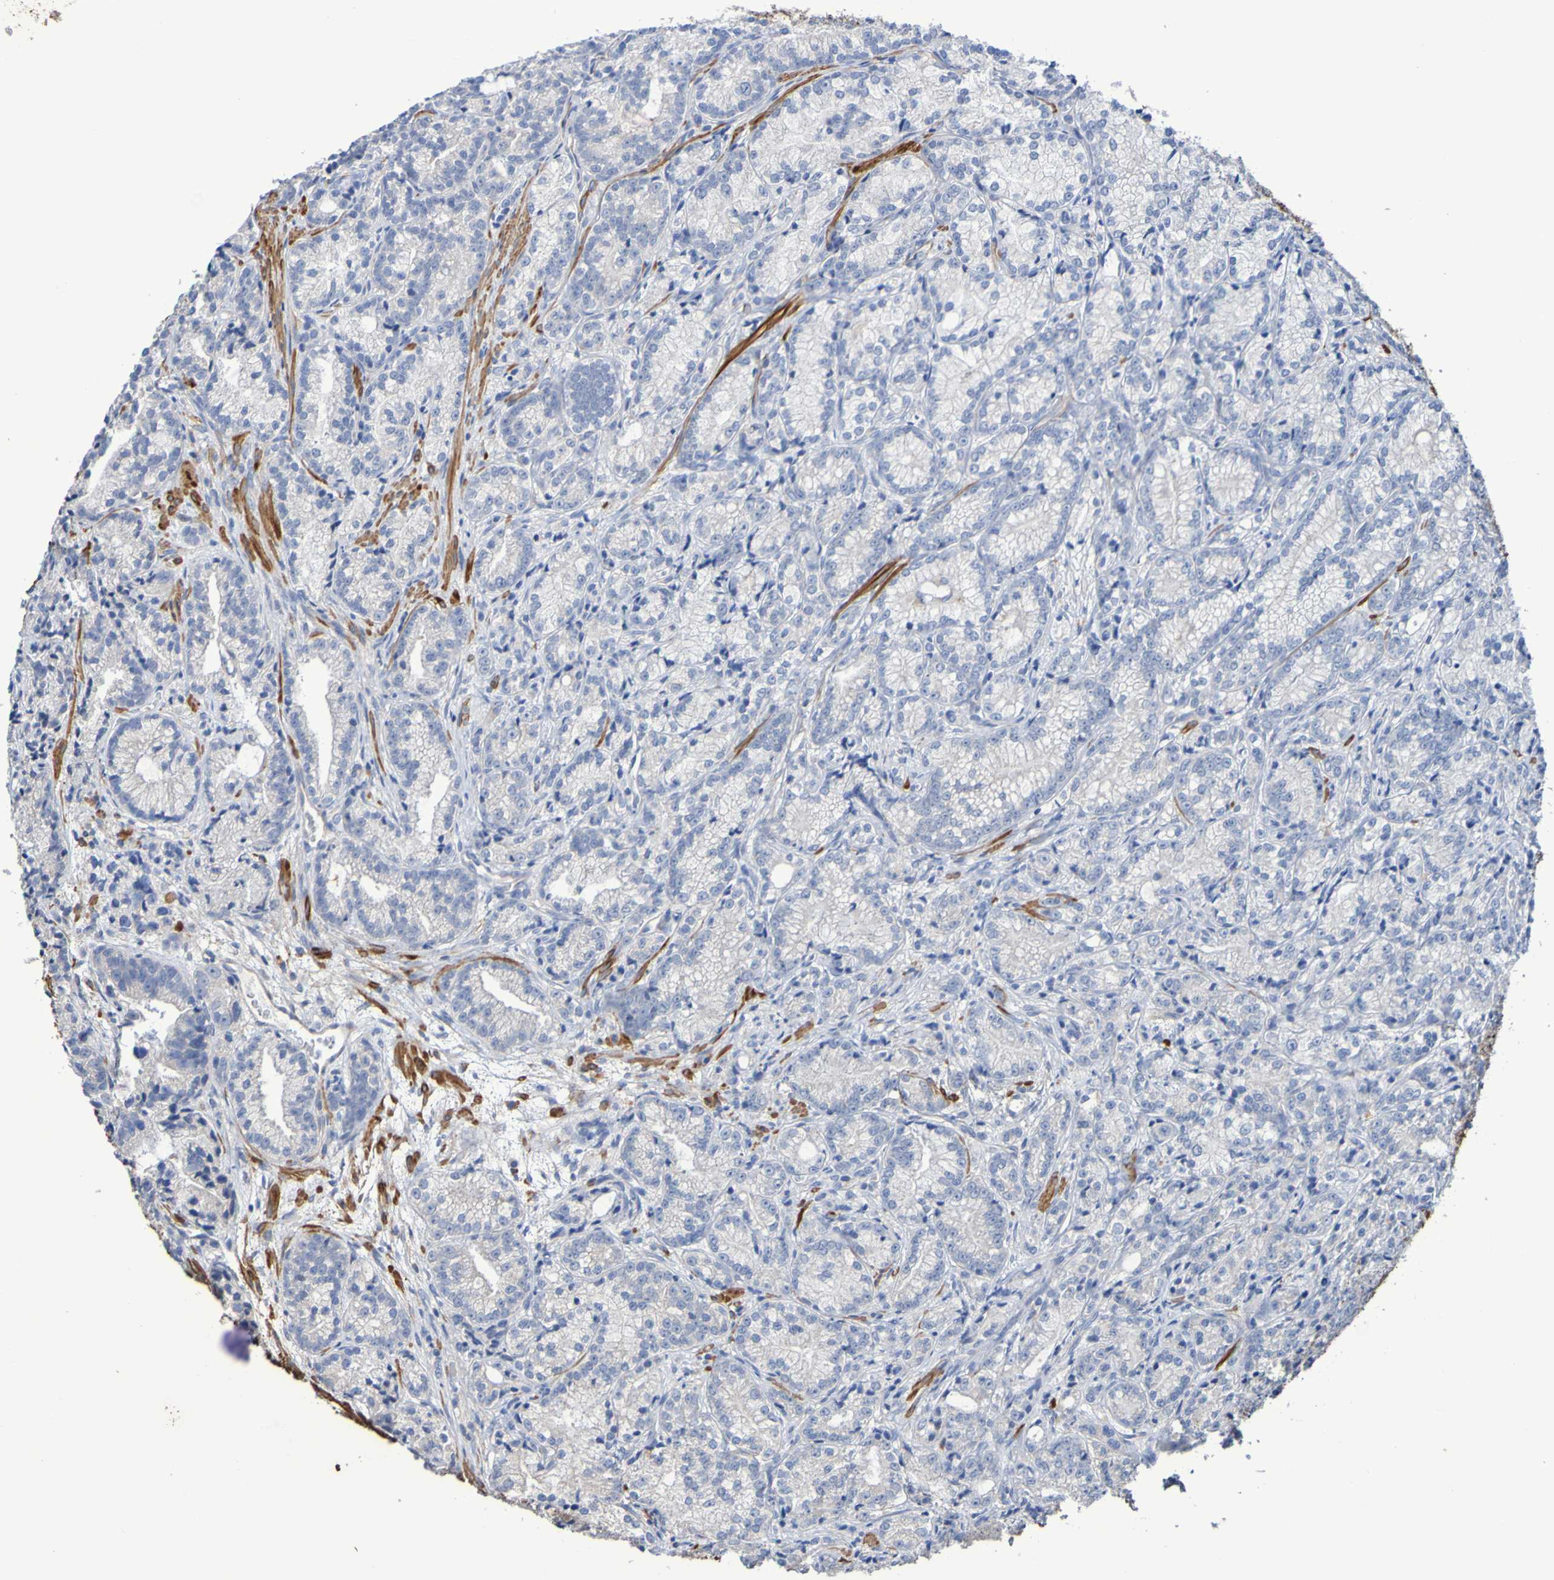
{"staining": {"intensity": "negative", "quantity": "none", "location": "none"}, "tissue": "prostate cancer", "cell_type": "Tumor cells", "image_type": "cancer", "snomed": [{"axis": "morphology", "description": "Adenocarcinoma, Low grade"}, {"axis": "topography", "description": "Prostate"}], "caption": "High magnification brightfield microscopy of adenocarcinoma (low-grade) (prostate) stained with DAB (brown) and counterstained with hematoxylin (blue): tumor cells show no significant expression. Brightfield microscopy of immunohistochemistry (IHC) stained with DAB (3,3'-diaminobenzidine) (brown) and hematoxylin (blue), captured at high magnification.", "gene": "SRPRB", "patient": {"sex": "male", "age": 89}}